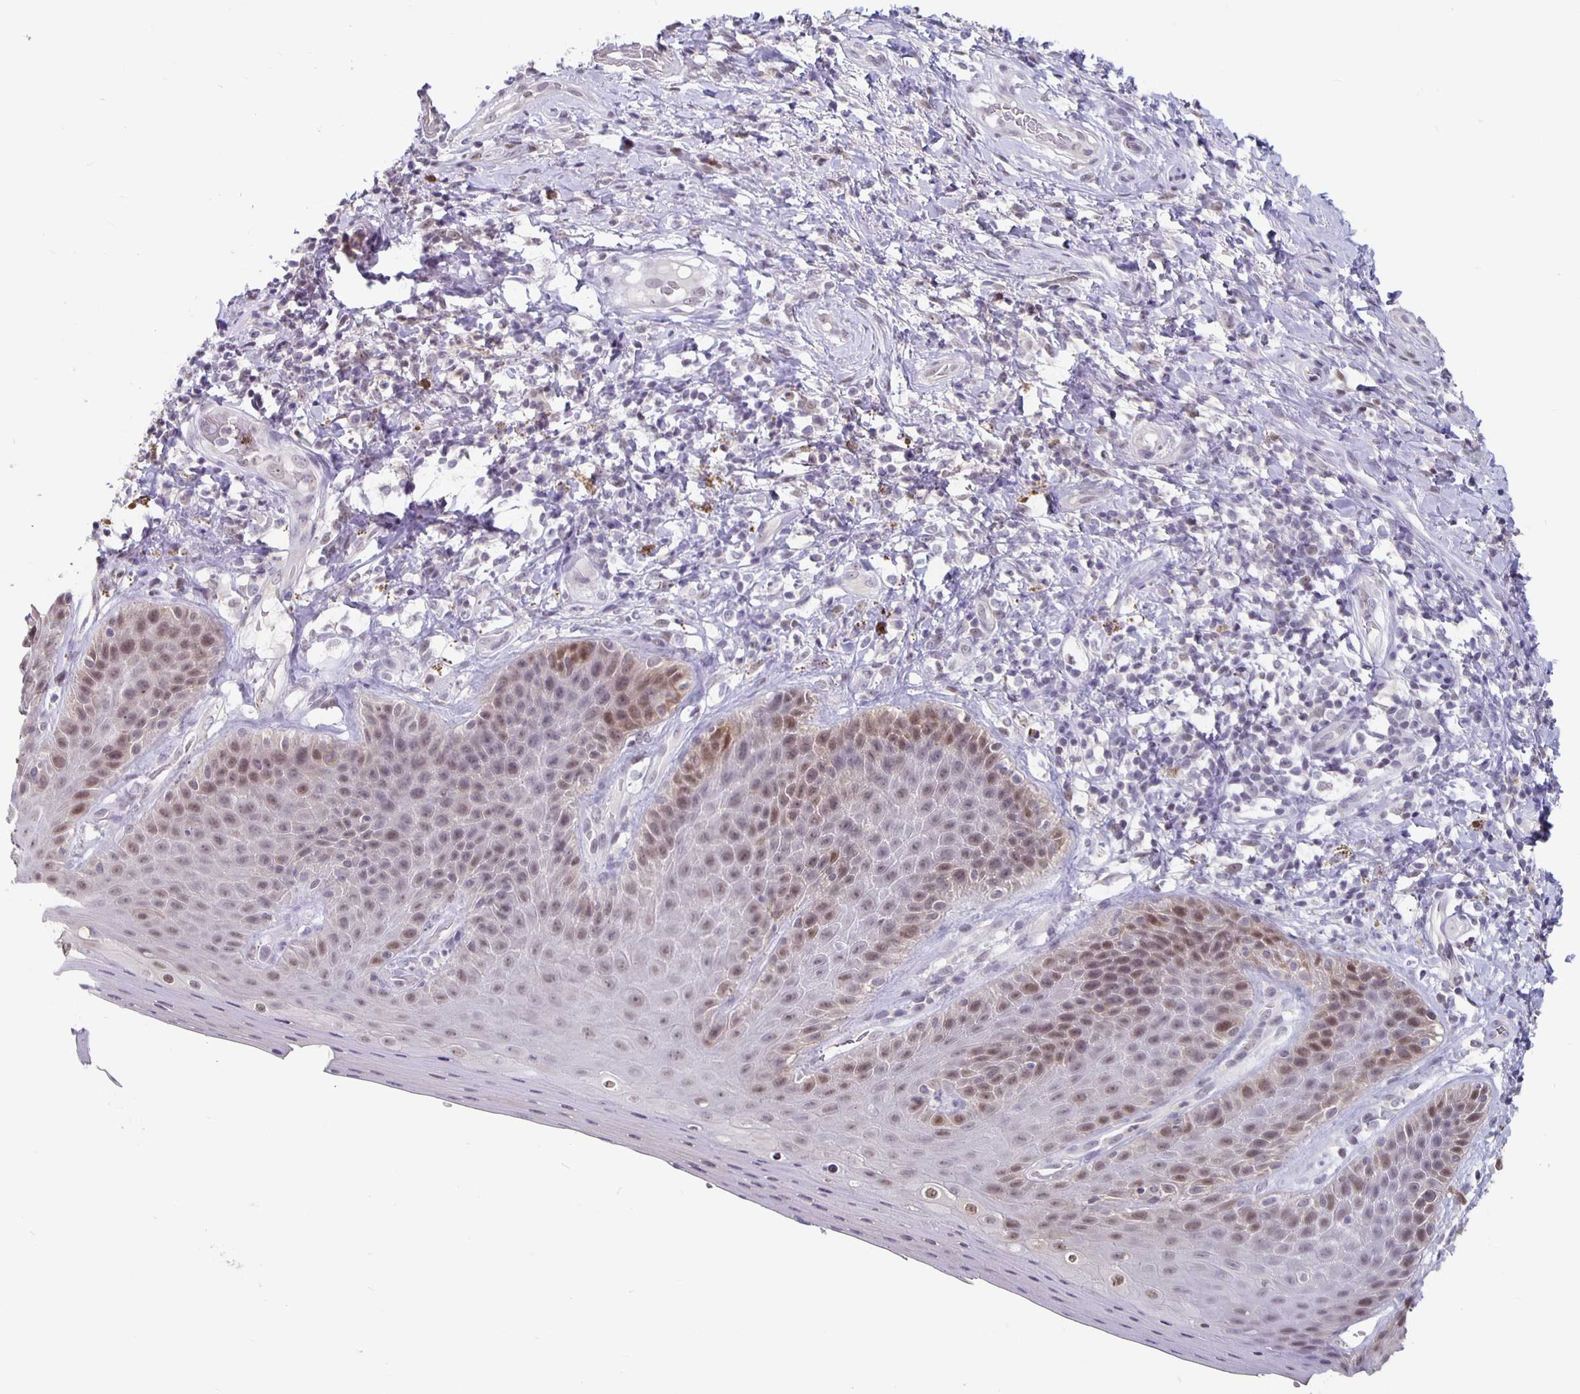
{"staining": {"intensity": "moderate", "quantity": "25%-75%", "location": "nuclear"}, "tissue": "skin", "cell_type": "Epidermal cells", "image_type": "normal", "snomed": [{"axis": "morphology", "description": "Normal tissue, NOS"}, {"axis": "topography", "description": "Anal"}, {"axis": "topography", "description": "Peripheral nerve tissue"}], "caption": "Immunohistochemical staining of unremarkable skin shows moderate nuclear protein expression in about 25%-75% of epidermal cells. Ihc stains the protein of interest in brown and the nuclei are stained blue.", "gene": "ZNF691", "patient": {"sex": "male", "age": 53}}